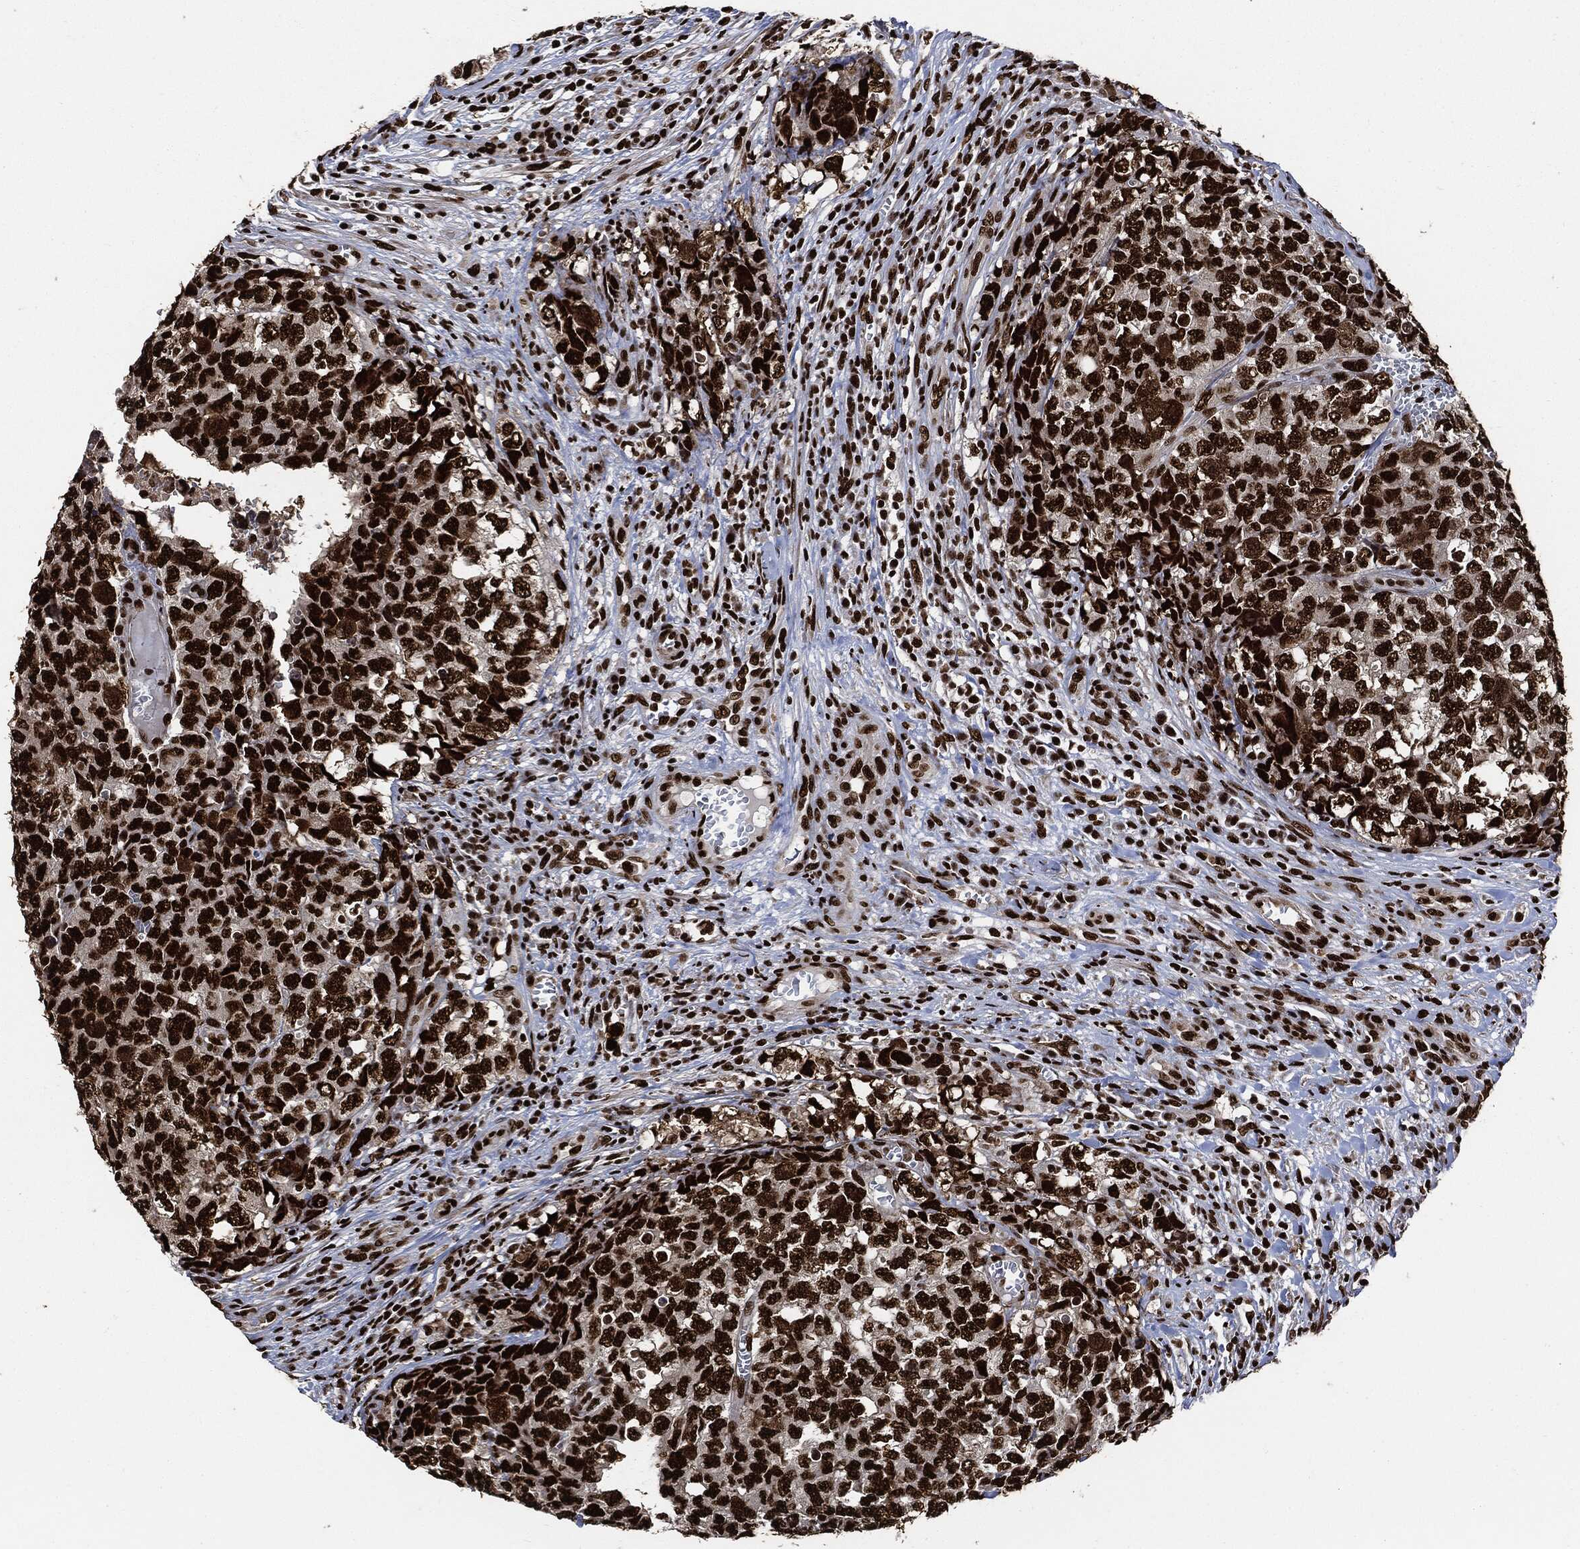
{"staining": {"intensity": "strong", "quantity": ">75%", "location": "nuclear"}, "tissue": "testis cancer", "cell_type": "Tumor cells", "image_type": "cancer", "snomed": [{"axis": "morphology", "description": "Carcinoma, Embryonal, NOS"}, {"axis": "topography", "description": "Testis"}], "caption": "Tumor cells exhibit strong nuclear staining in about >75% of cells in embryonal carcinoma (testis).", "gene": "RECQL", "patient": {"sex": "male", "age": 23}}